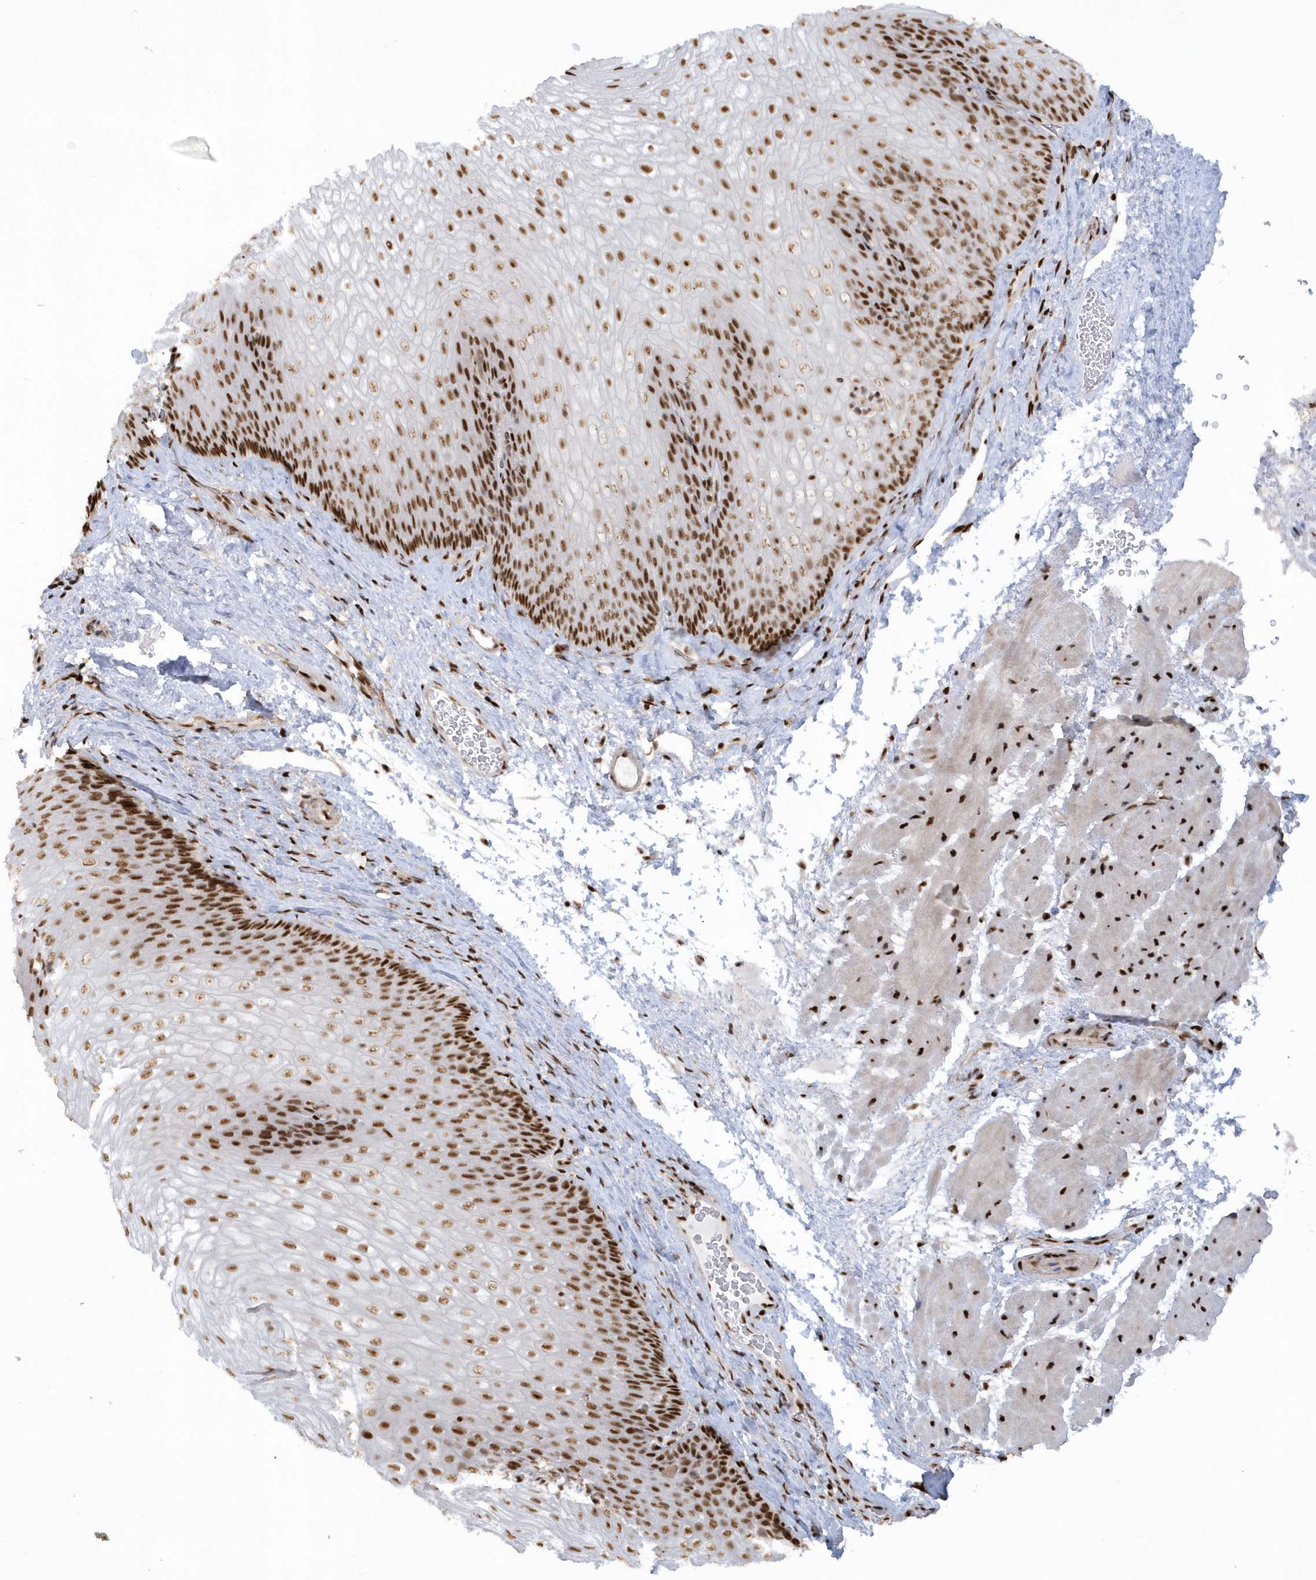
{"staining": {"intensity": "strong", "quantity": ">75%", "location": "nuclear"}, "tissue": "esophagus", "cell_type": "Squamous epithelial cells", "image_type": "normal", "snomed": [{"axis": "morphology", "description": "Normal tissue, NOS"}, {"axis": "topography", "description": "Esophagus"}], "caption": "The immunohistochemical stain highlights strong nuclear expression in squamous epithelial cells of normal esophagus. (DAB (3,3'-diaminobenzidine) IHC with brightfield microscopy, high magnification).", "gene": "SEPHS1", "patient": {"sex": "female", "age": 66}}